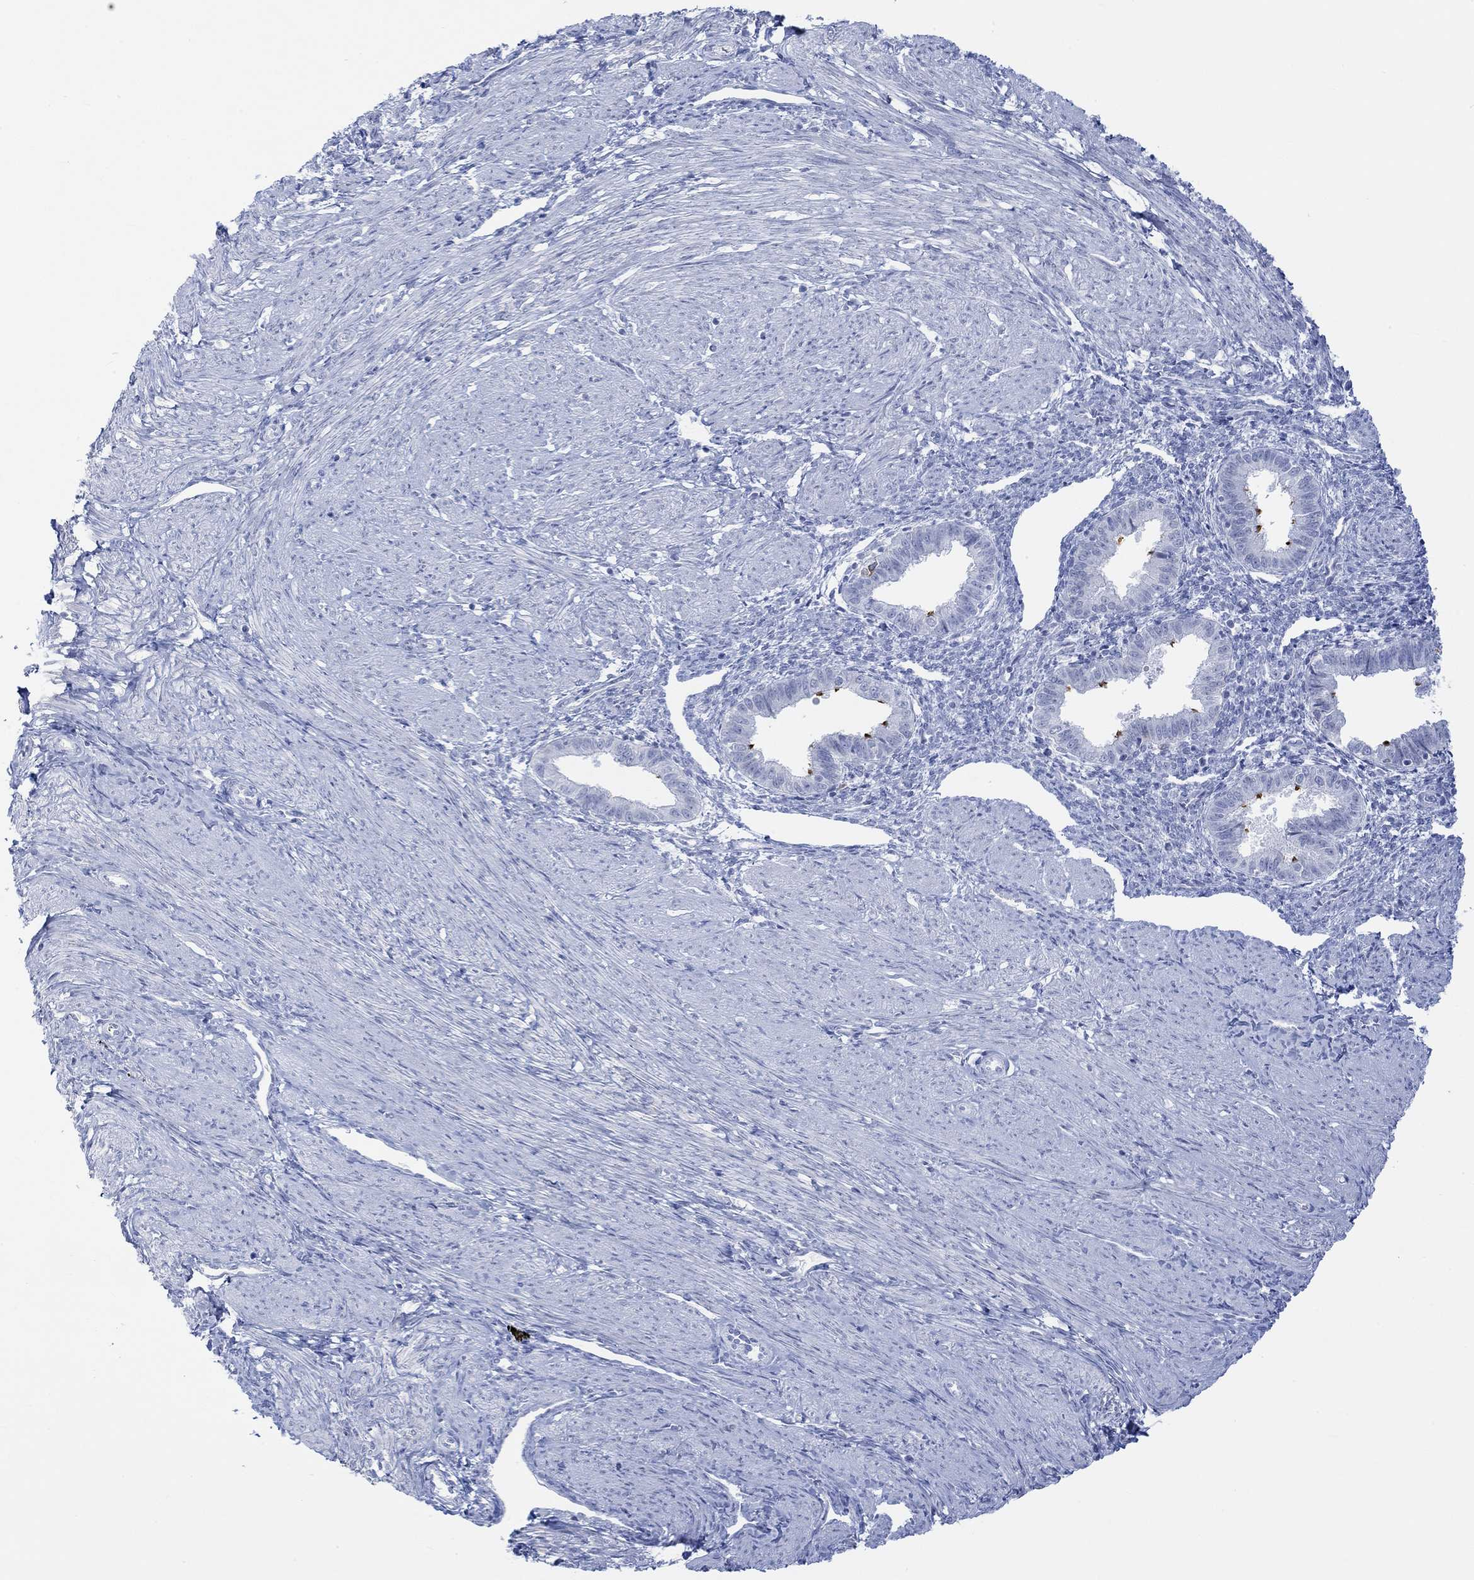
{"staining": {"intensity": "negative", "quantity": "none", "location": "none"}, "tissue": "endometrium", "cell_type": "Cells in endometrial stroma", "image_type": "normal", "snomed": [{"axis": "morphology", "description": "Normal tissue, NOS"}, {"axis": "topography", "description": "Endometrium"}], "caption": "High power microscopy micrograph of an IHC image of benign endometrium, revealing no significant staining in cells in endometrial stroma.", "gene": "AK8", "patient": {"sex": "female", "age": 37}}